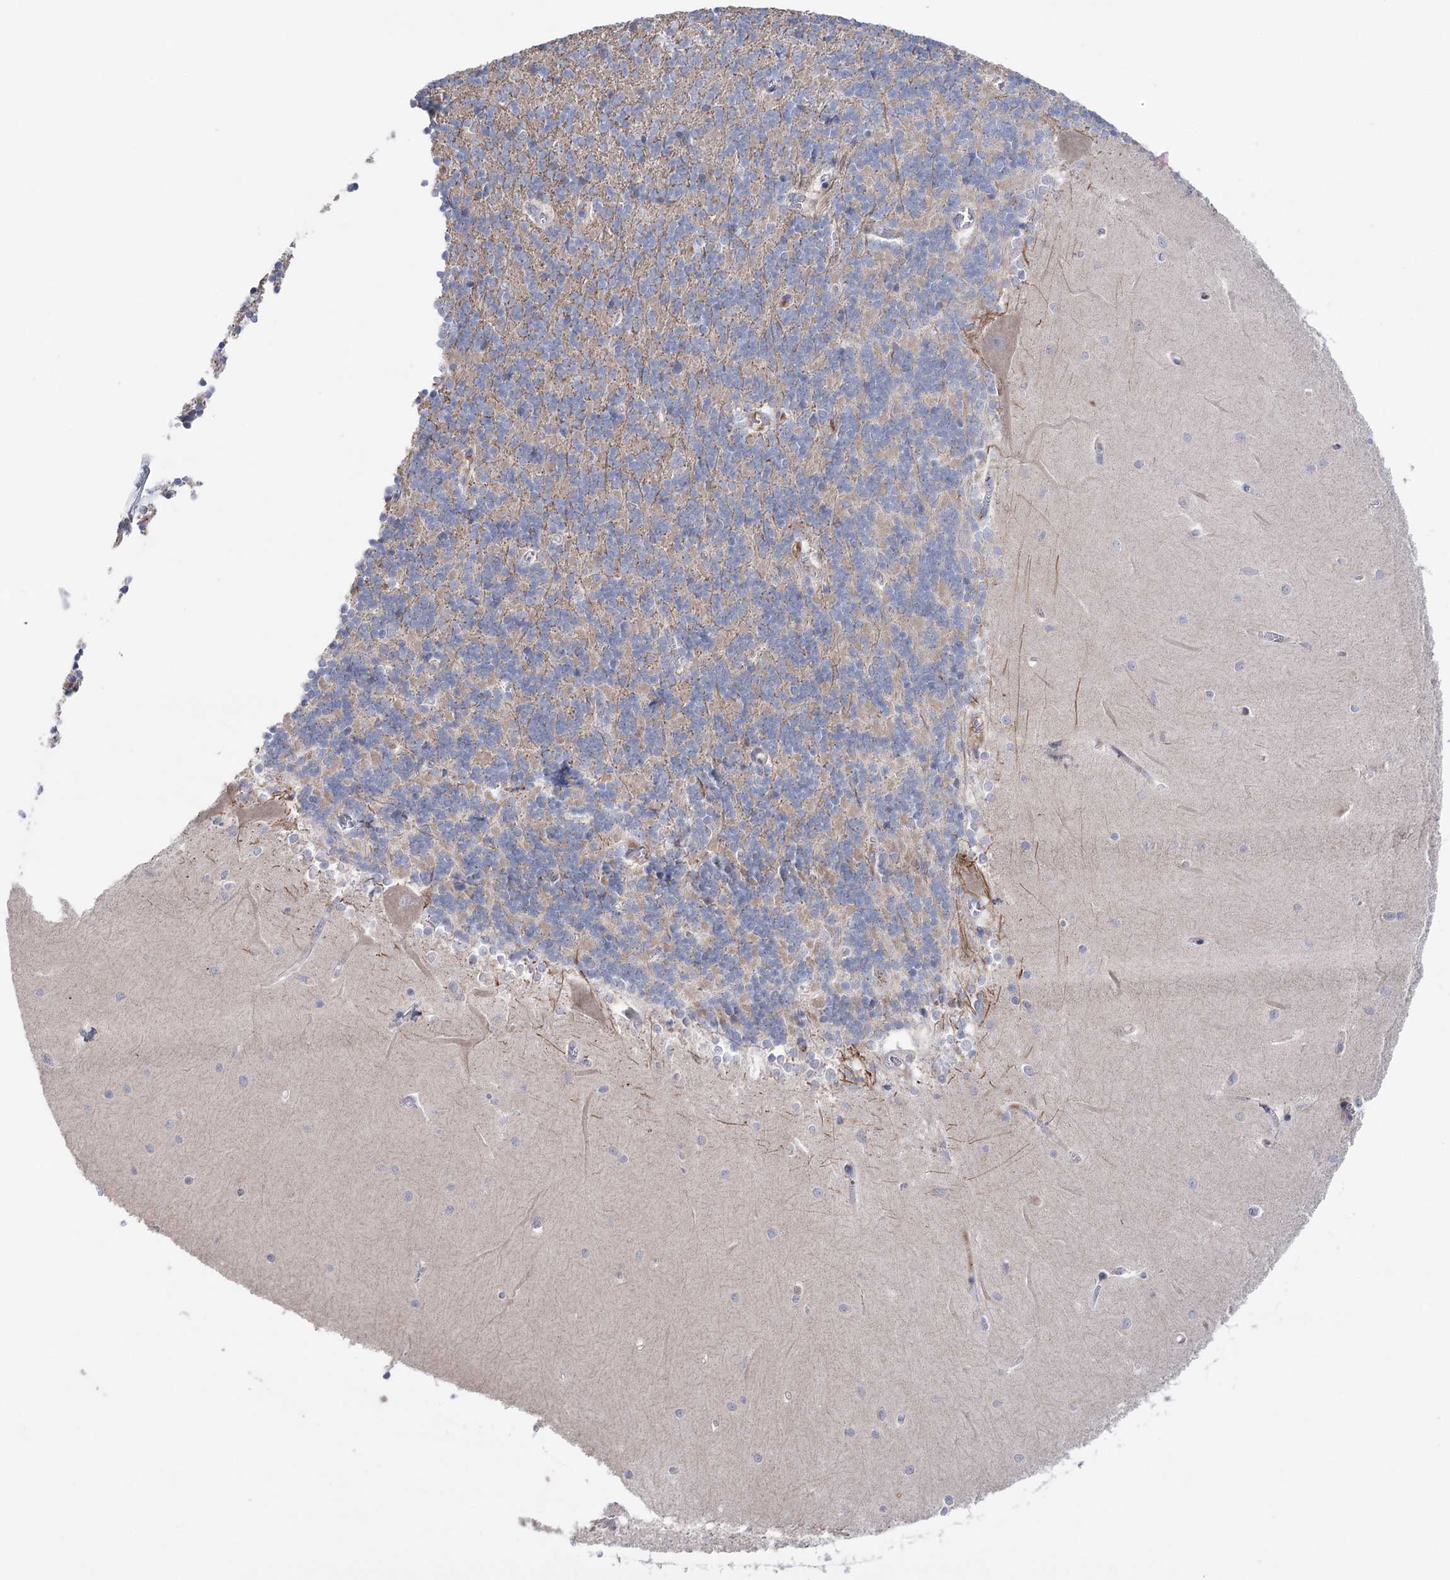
{"staining": {"intensity": "negative", "quantity": "none", "location": "none"}, "tissue": "cerebellum", "cell_type": "Cells in granular layer", "image_type": "normal", "snomed": [{"axis": "morphology", "description": "Normal tissue, NOS"}, {"axis": "topography", "description": "Cerebellum"}], "caption": "Cells in granular layer show no significant expression in benign cerebellum. (IHC, brightfield microscopy, high magnification).", "gene": "MTCH2", "patient": {"sex": "male", "age": 37}}